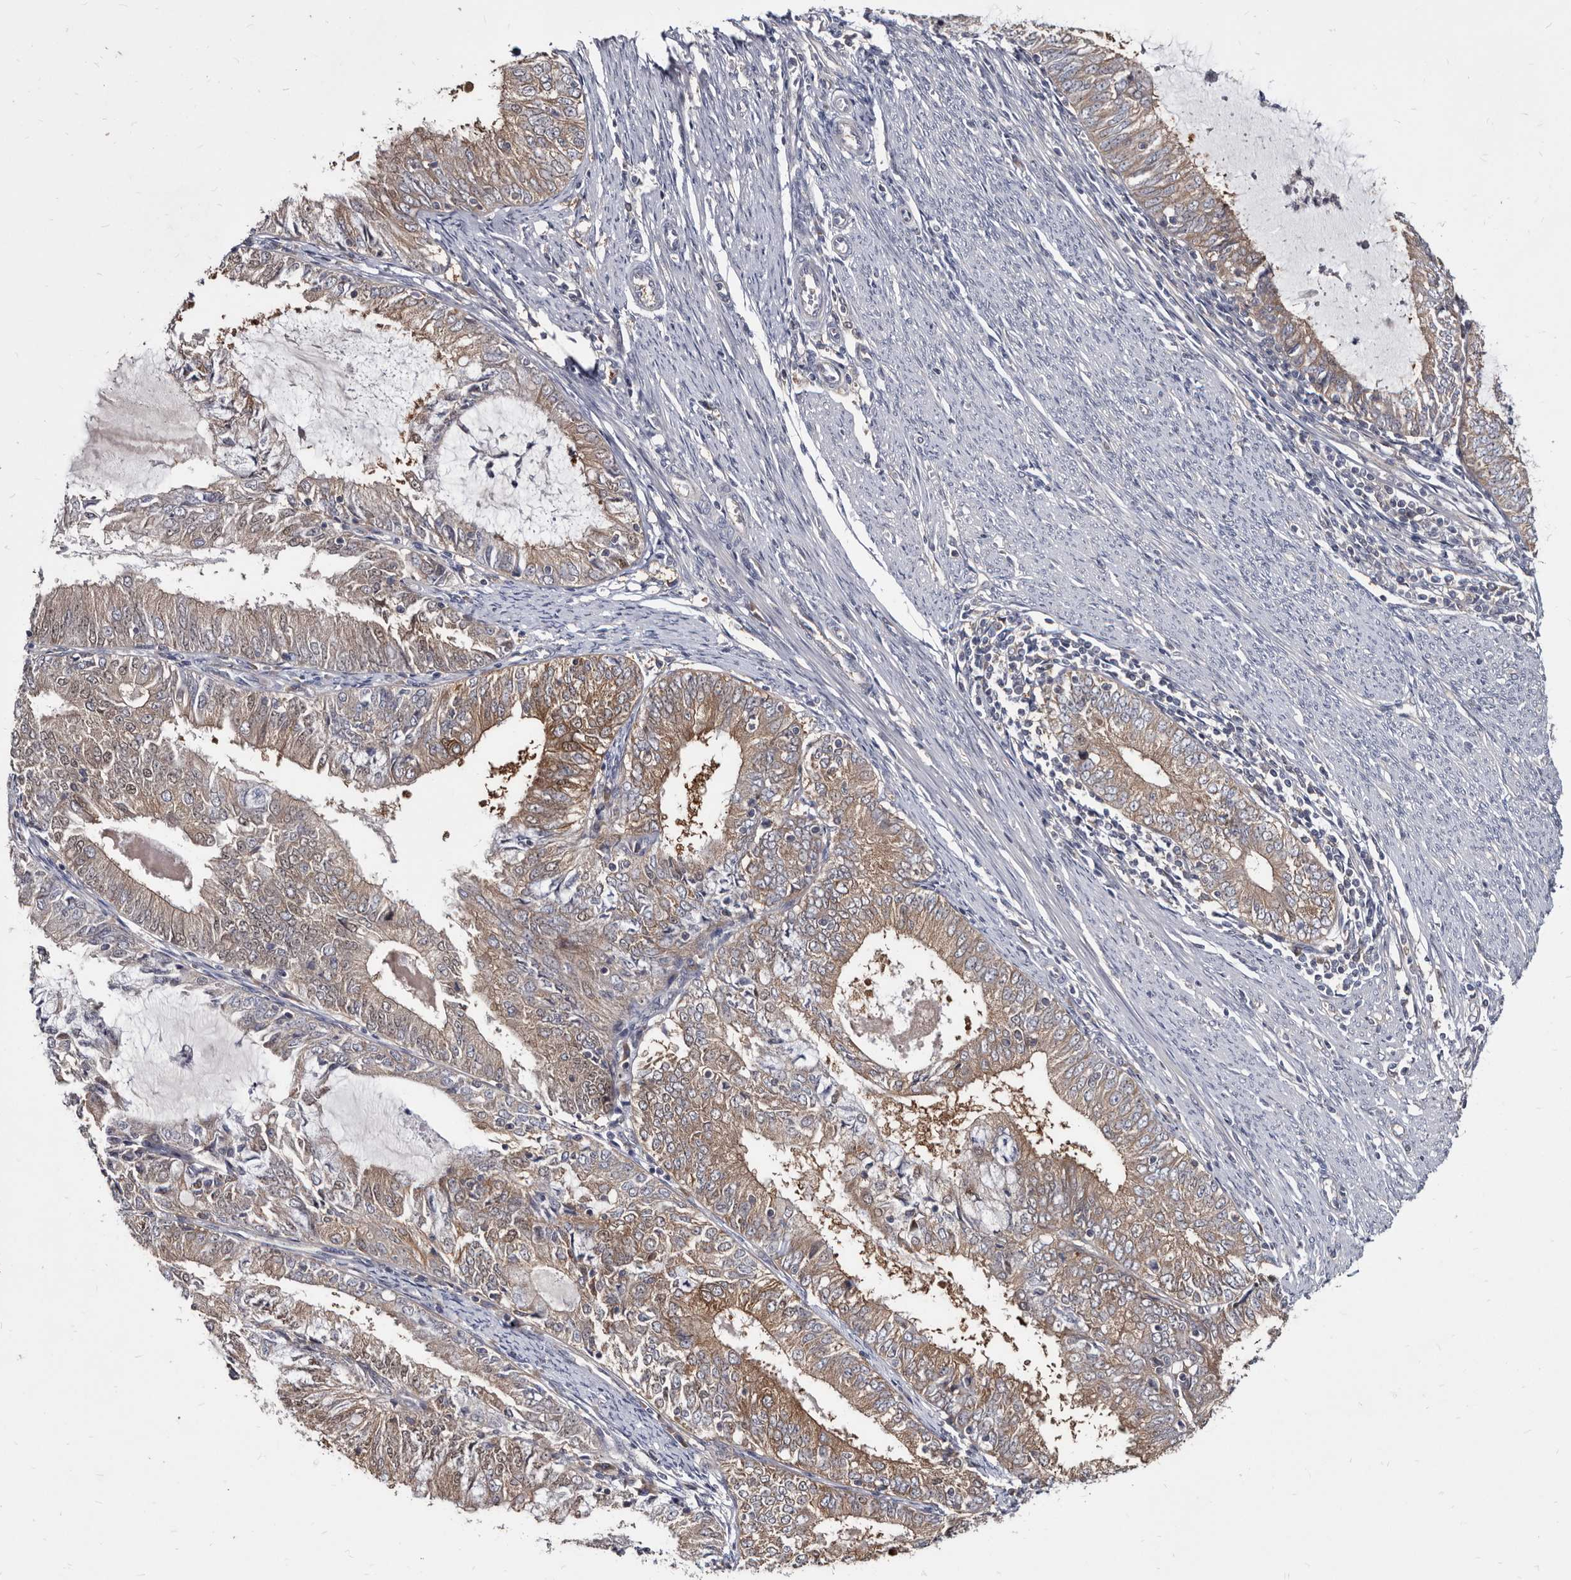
{"staining": {"intensity": "moderate", "quantity": ">75%", "location": "cytoplasmic/membranous"}, "tissue": "endometrial cancer", "cell_type": "Tumor cells", "image_type": "cancer", "snomed": [{"axis": "morphology", "description": "Adenocarcinoma, NOS"}, {"axis": "topography", "description": "Endometrium"}], "caption": "Immunohistochemical staining of human endometrial adenocarcinoma displays medium levels of moderate cytoplasmic/membranous protein staining in approximately >75% of tumor cells.", "gene": "ABCF2", "patient": {"sex": "female", "age": 57}}